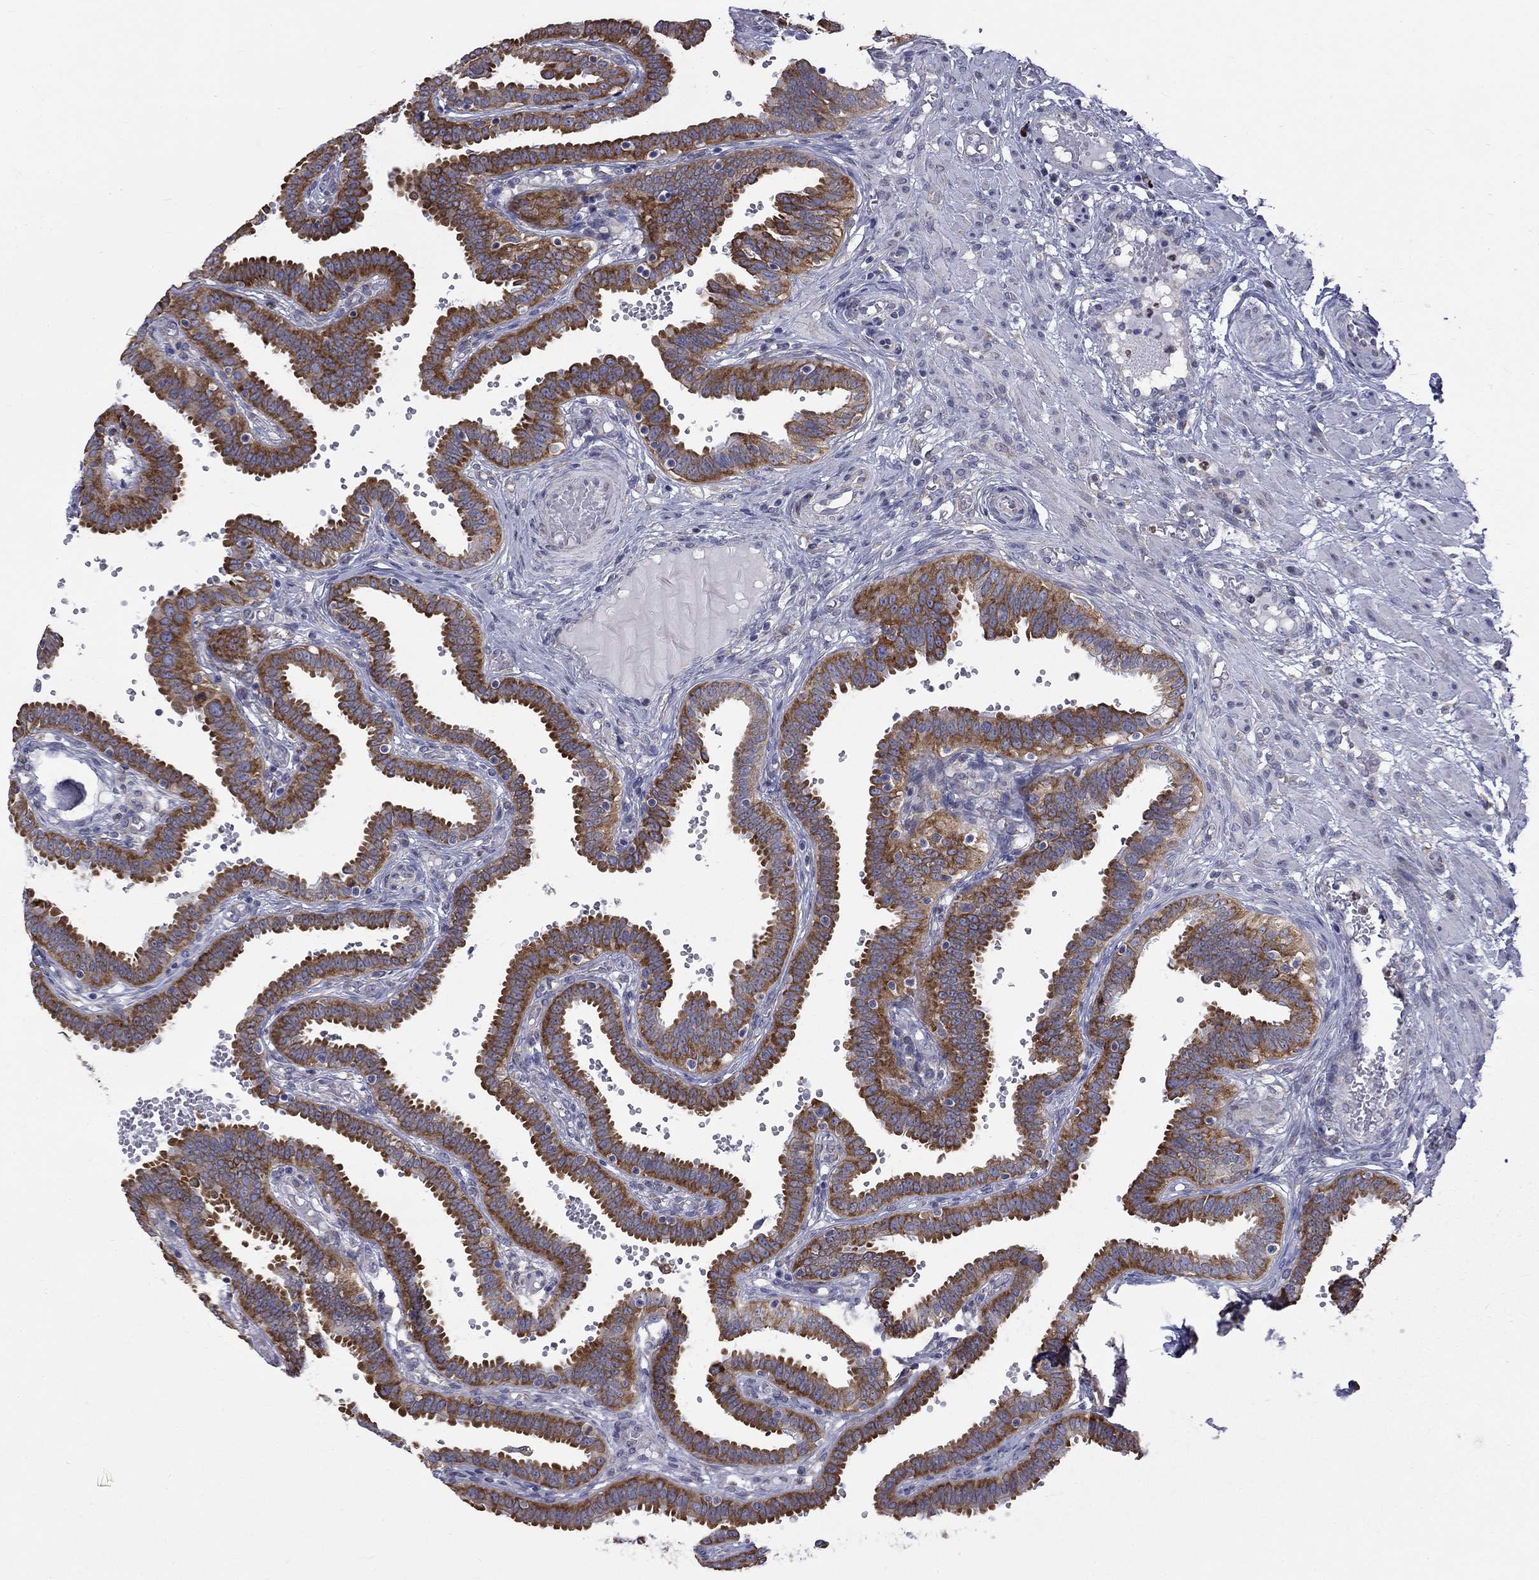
{"staining": {"intensity": "strong", "quantity": "25%-75%", "location": "cytoplasmic/membranous"}, "tissue": "fallopian tube", "cell_type": "Glandular cells", "image_type": "normal", "snomed": [{"axis": "morphology", "description": "Normal tissue, NOS"}, {"axis": "topography", "description": "Fallopian tube"}], "caption": "The image demonstrates staining of benign fallopian tube, revealing strong cytoplasmic/membranous protein positivity (brown color) within glandular cells.", "gene": "PABPC4", "patient": {"sex": "female", "age": 37}}